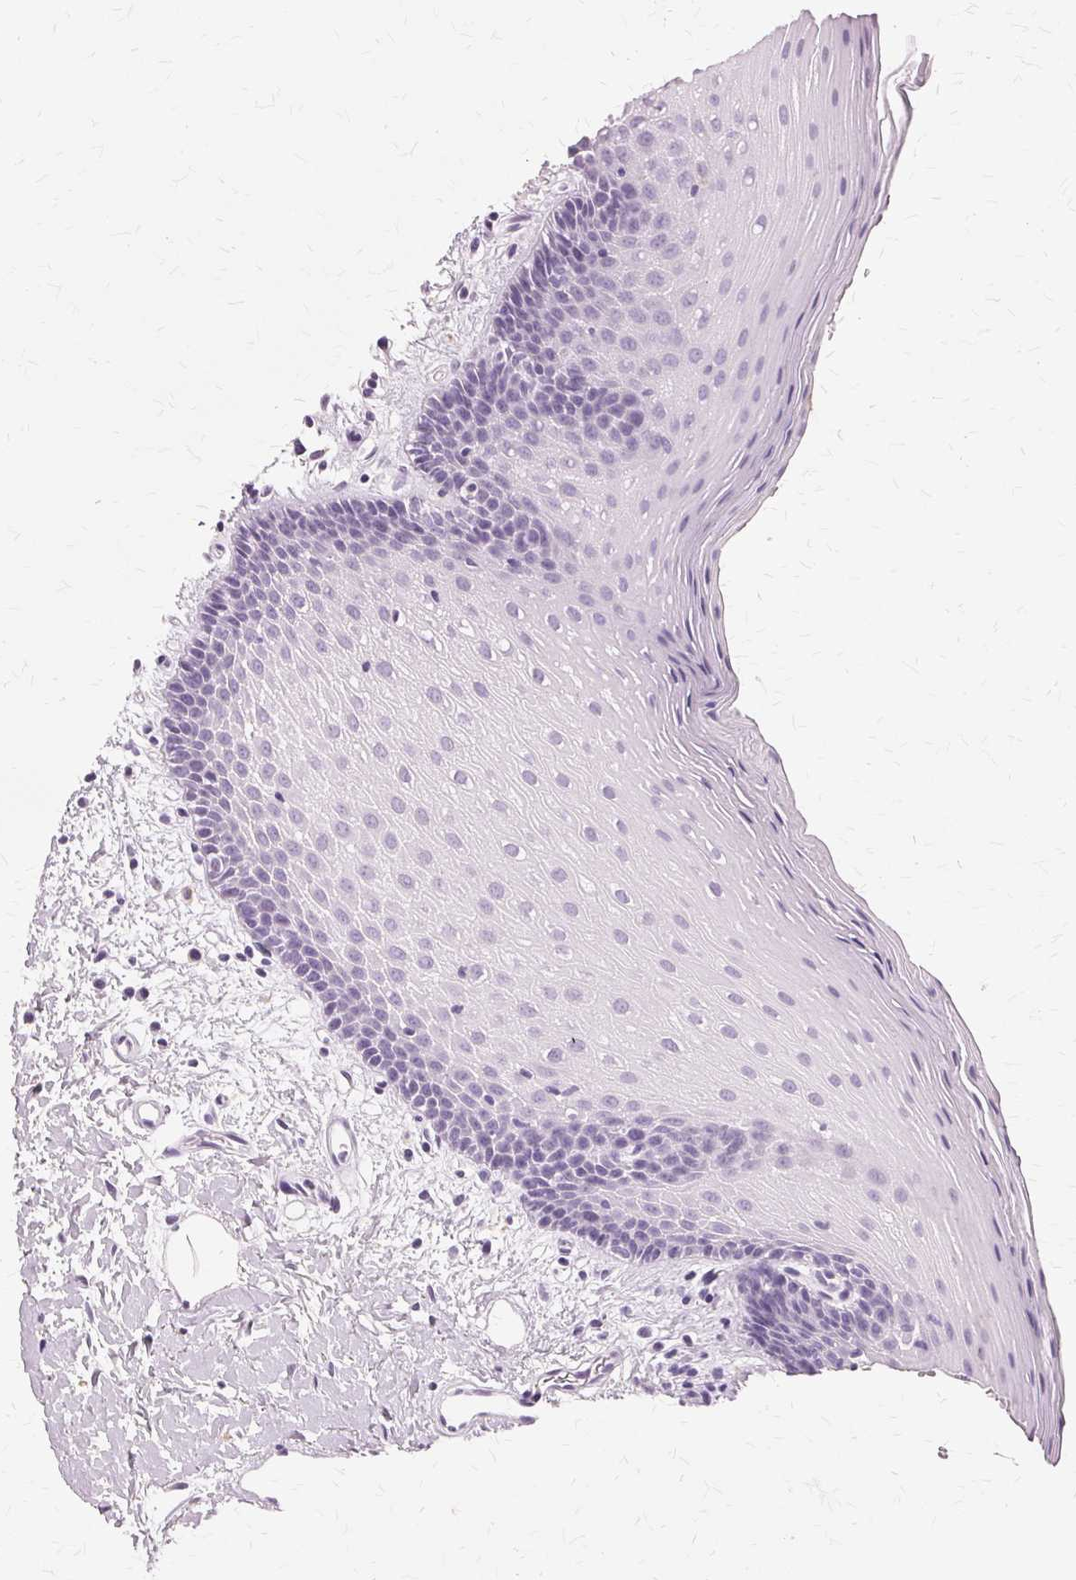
{"staining": {"intensity": "negative", "quantity": "none", "location": "none"}, "tissue": "oral mucosa", "cell_type": "Squamous epithelial cells", "image_type": "normal", "snomed": [{"axis": "morphology", "description": "Normal tissue, NOS"}, {"axis": "topography", "description": "Oral tissue"}], "caption": "A photomicrograph of oral mucosa stained for a protein reveals no brown staining in squamous epithelial cells.", "gene": "SLC45A3", "patient": {"sex": "female", "age": 43}}